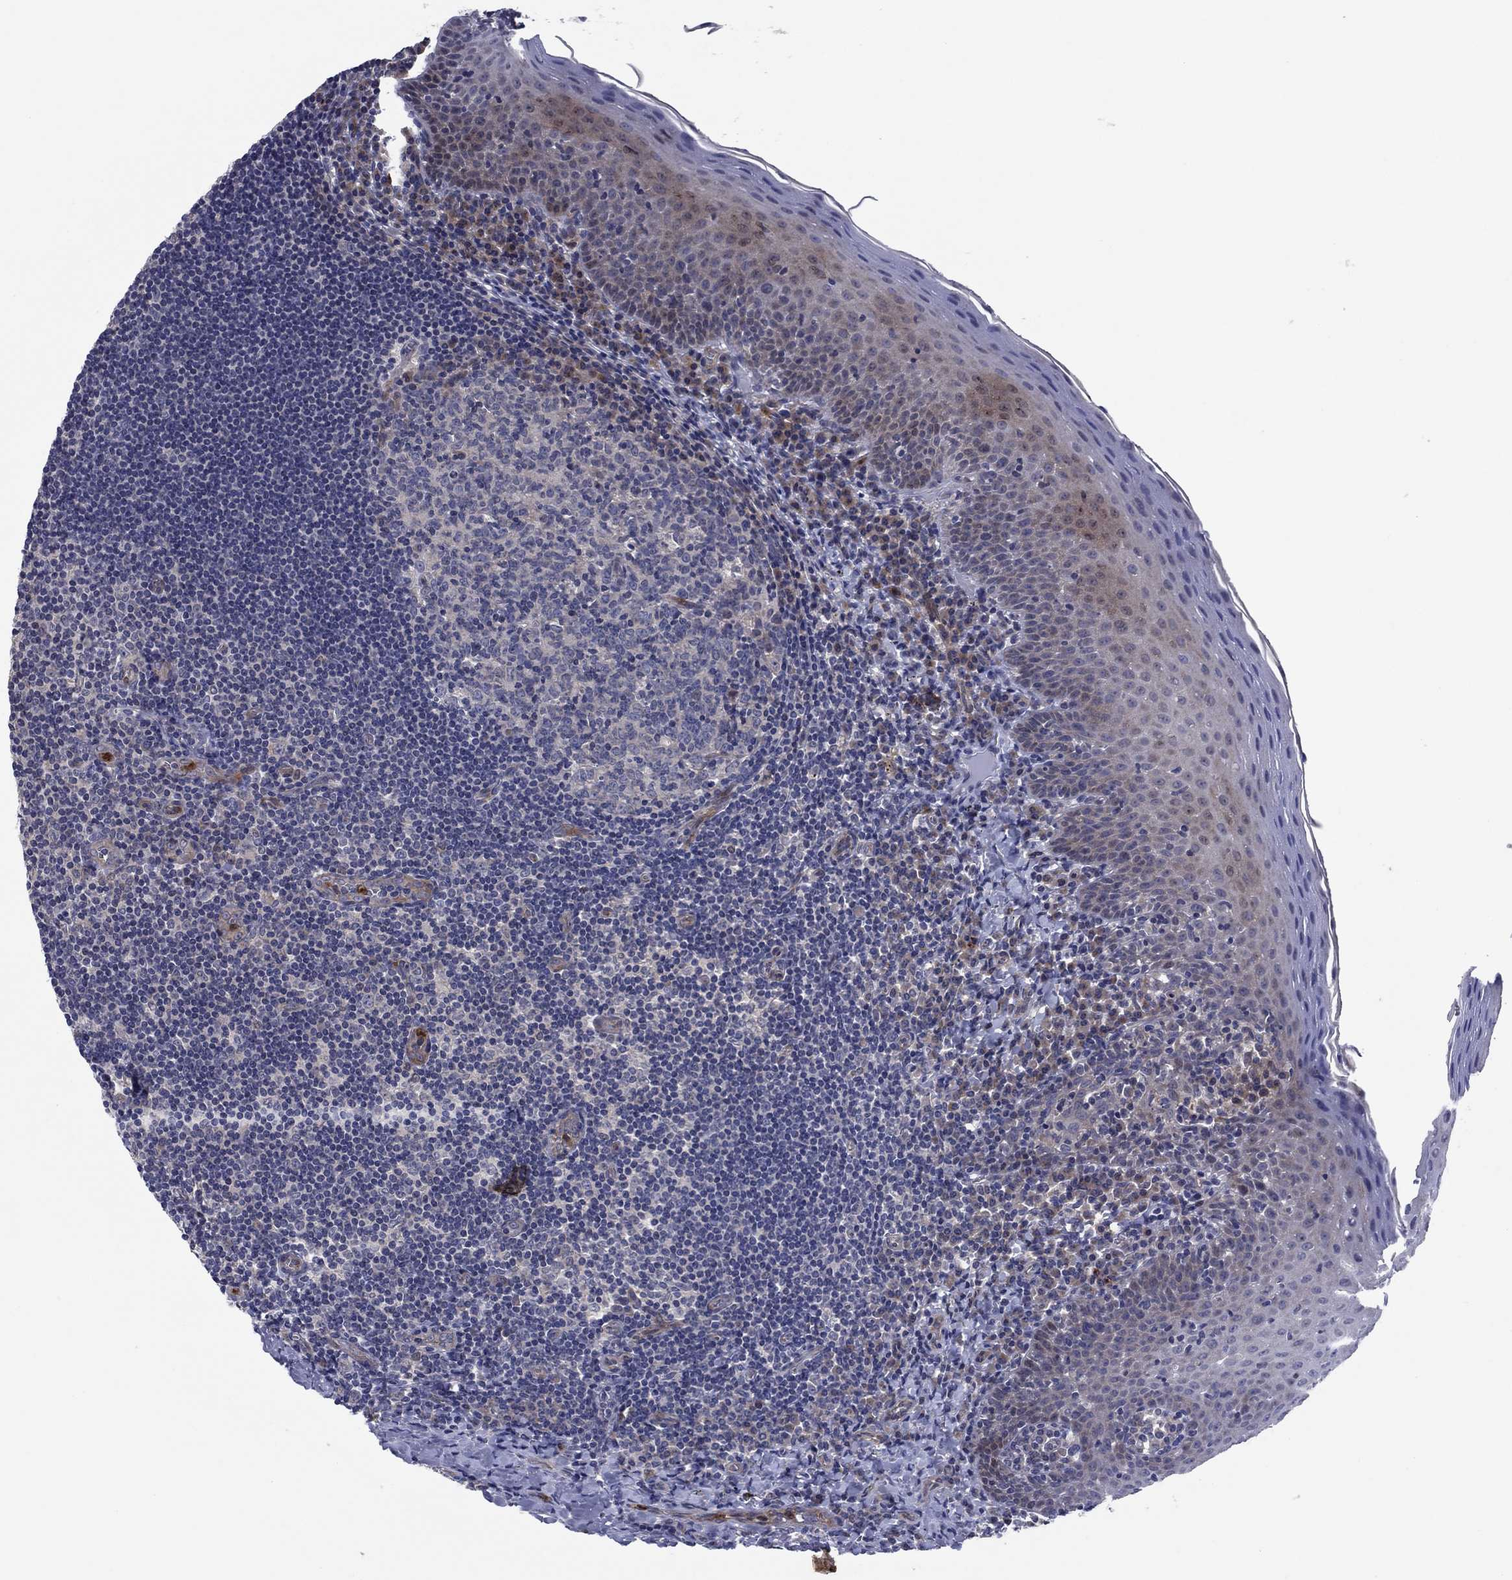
{"staining": {"intensity": "negative", "quantity": "none", "location": "none"}, "tissue": "tonsil", "cell_type": "Germinal center cells", "image_type": "normal", "snomed": [{"axis": "morphology", "description": "Normal tissue, NOS"}, {"axis": "morphology", "description": "Inflammation, NOS"}, {"axis": "topography", "description": "Tonsil"}], "caption": "This micrograph is of unremarkable tonsil stained with immunohistochemistry (IHC) to label a protein in brown with the nuclei are counter-stained blue. There is no positivity in germinal center cells. (Immunohistochemistry, brightfield microscopy, high magnification).", "gene": "MSRB1", "patient": {"sex": "female", "age": 31}}